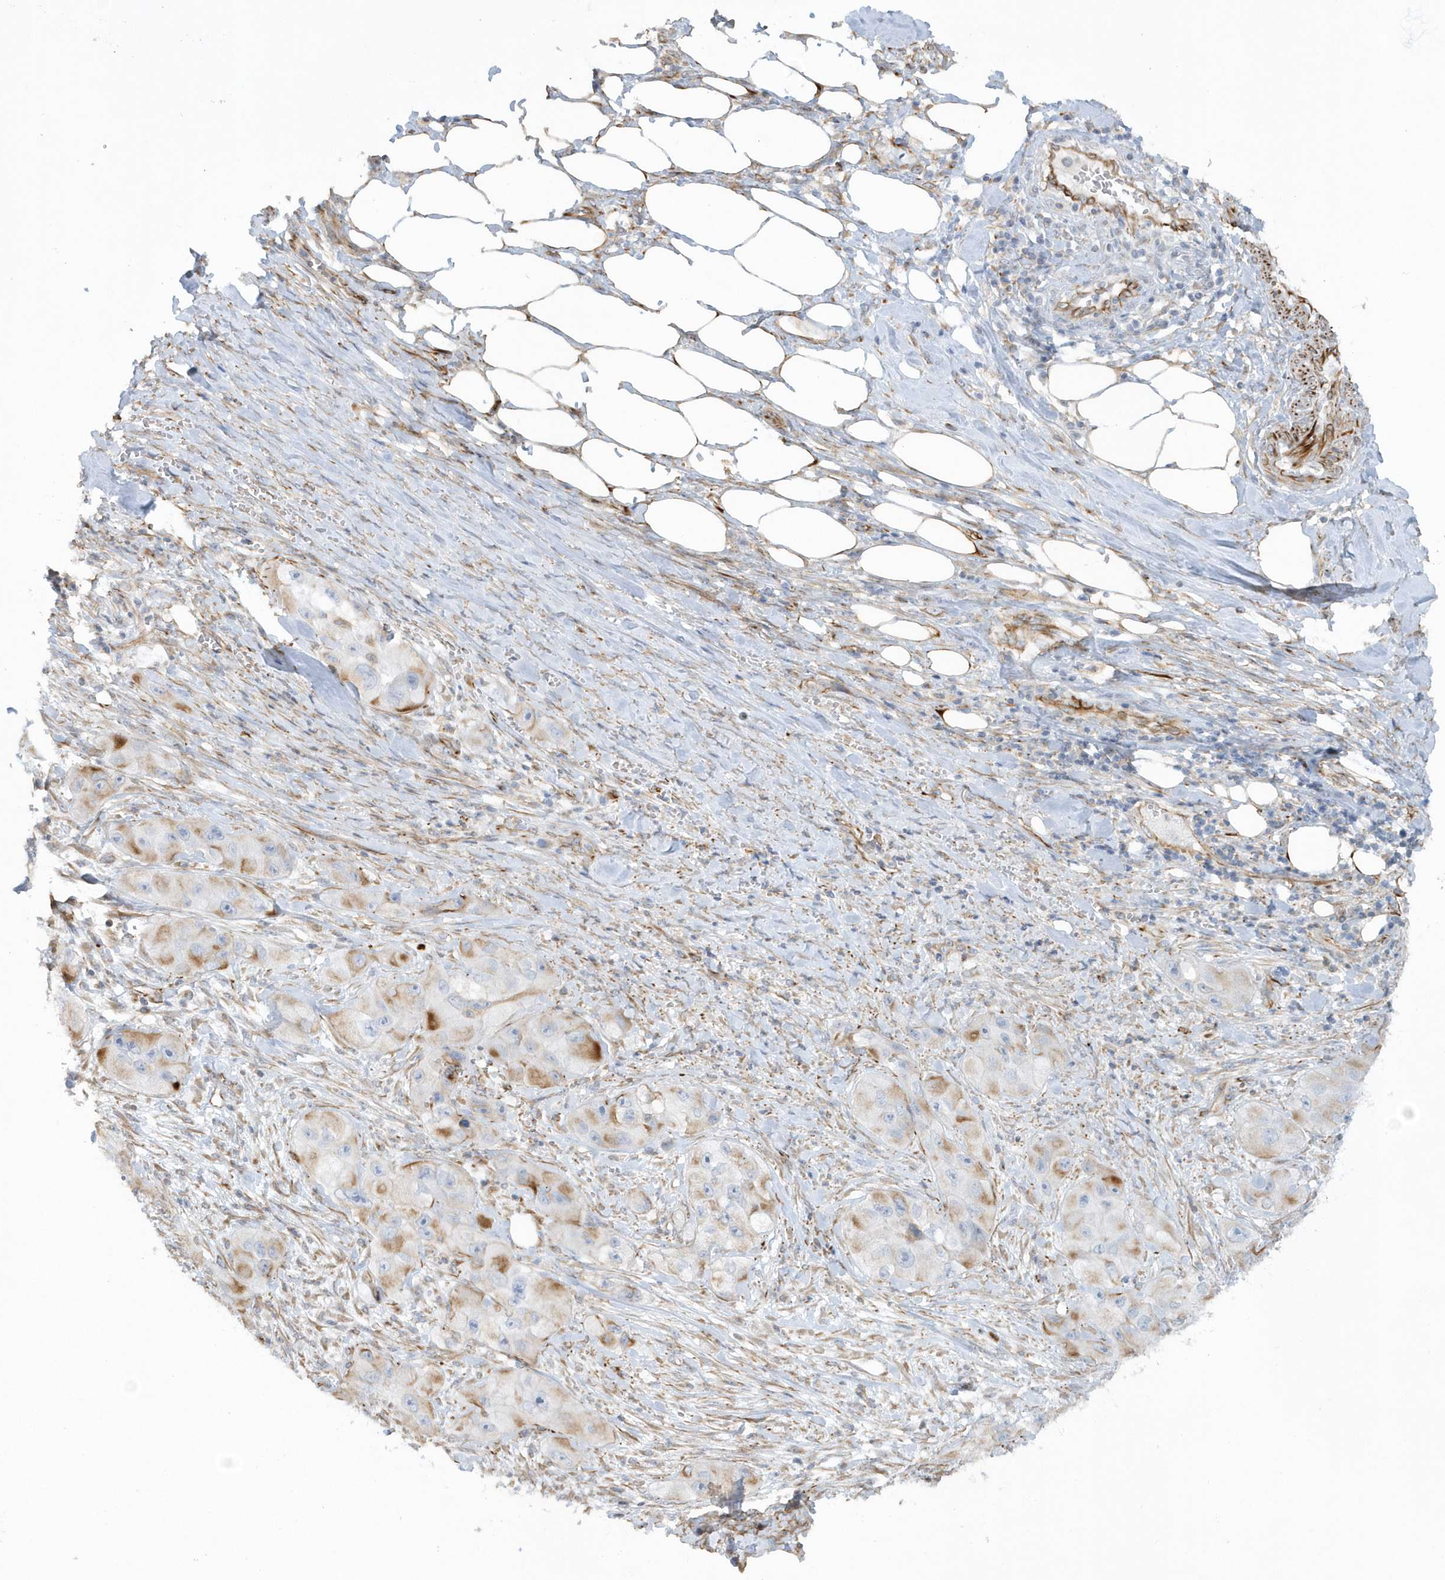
{"staining": {"intensity": "negative", "quantity": "none", "location": "none"}, "tissue": "skin cancer", "cell_type": "Tumor cells", "image_type": "cancer", "snomed": [{"axis": "morphology", "description": "Squamous cell carcinoma, NOS"}, {"axis": "topography", "description": "Skin"}, {"axis": "topography", "description": "Subcutis"}], "caption": "The IHC micrograph has no significant positivity in tumor cells of skin cancer (squamous cell carcinoma) tissue. (Brightfield microscopy of DAB (3,3'-diaminobenzidine) immunohistochemistry (IHC) at high magnification).", "gene": "RAB17", "patient": {"sex": "male", "age": 73}}